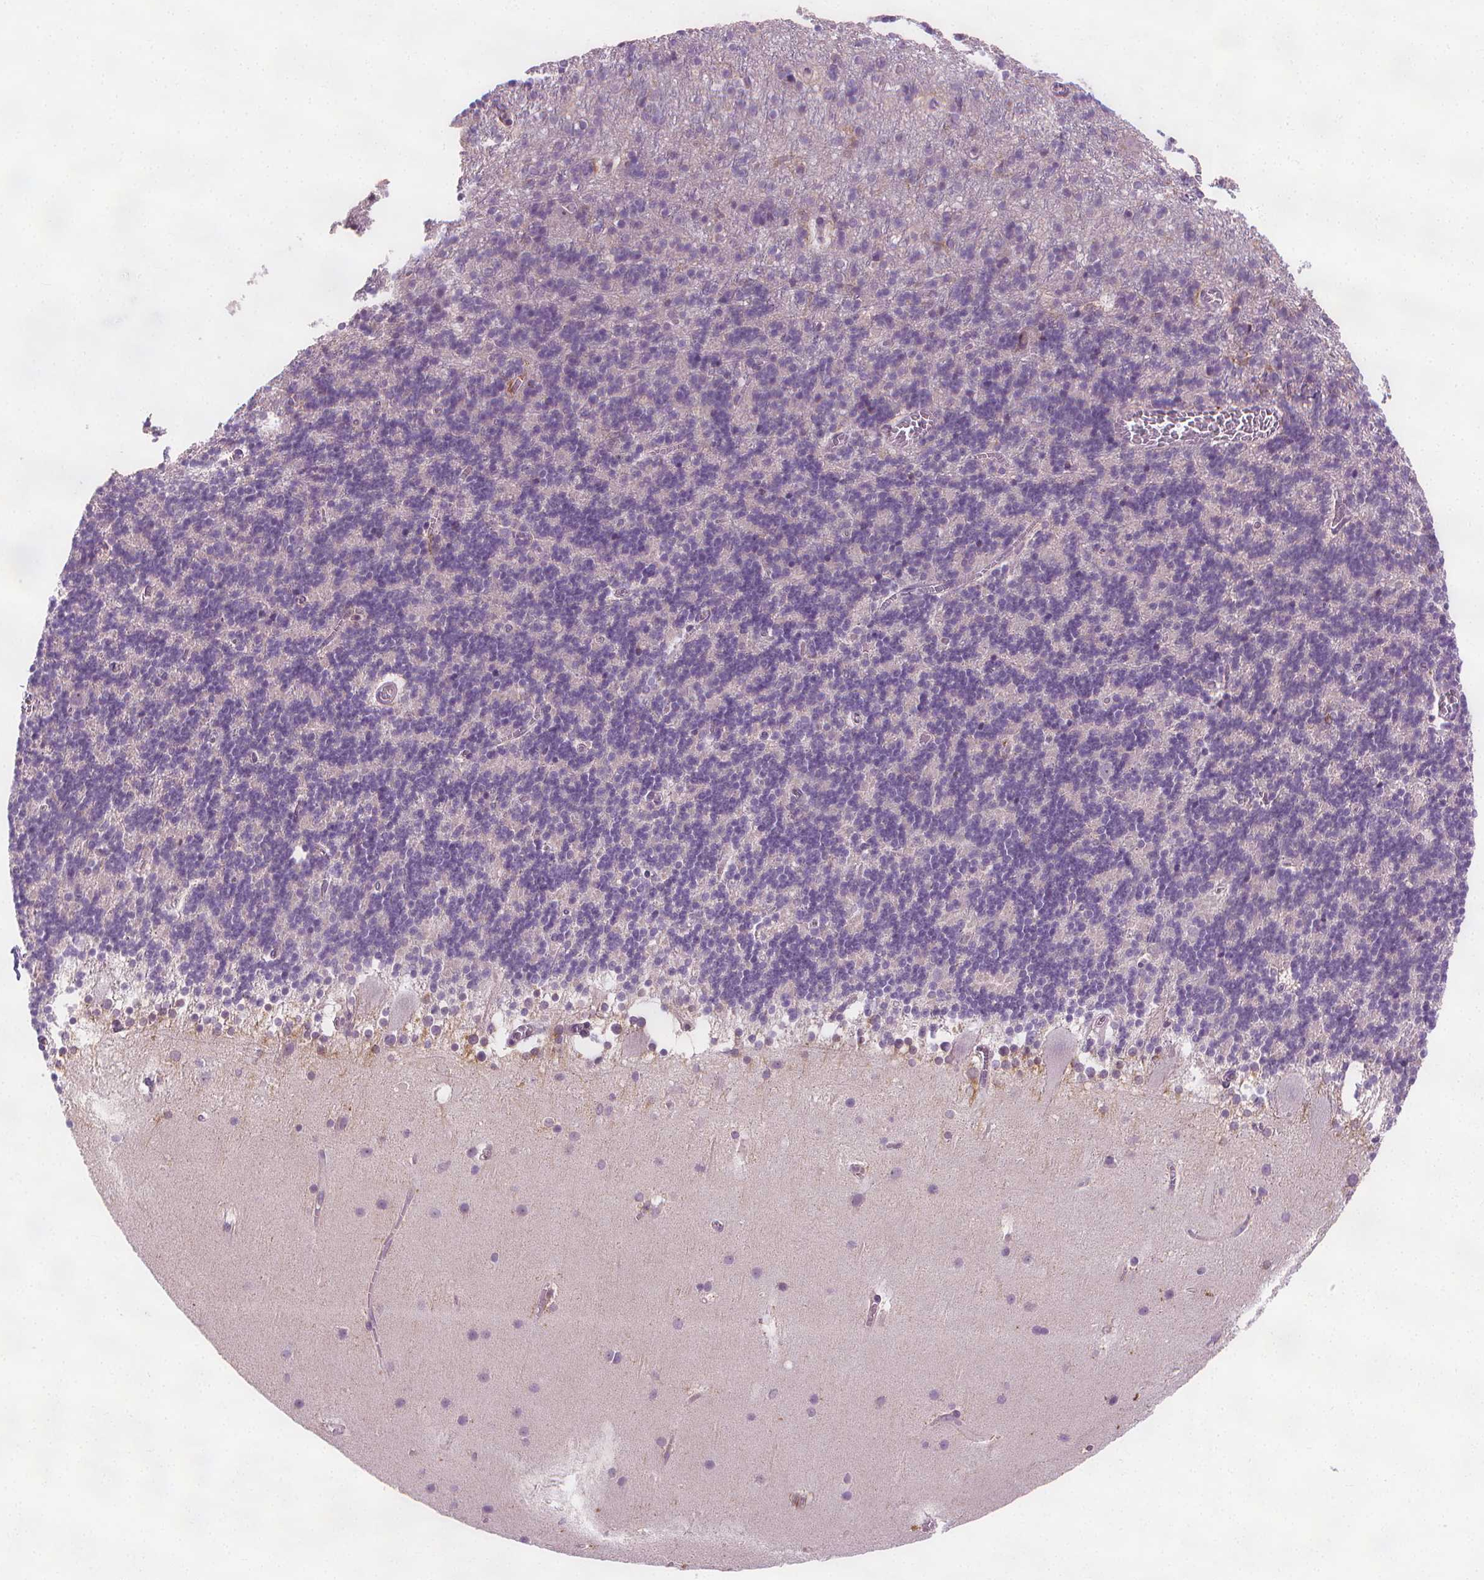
{"staining": {"intensity": "negative", "quantity": "none", "location": "none"}, "tissue": "cerebellum", "cell_type": "Cells in granular layer", "image_type": "normal", "snomed": [{"axis": "morphology", "description": "Normal tissue, NOS"}, {"axis": "topography", "description": "Cerebellum"}], "caption": "IHC micrograph of benign human cerebellum stained for a protein (brown), which exhibits no positivity in cells in granular layer. (DAB (3,3'-diaminobenzidine) immunohistochemistry with hematoxylin counter stain).", "gene": "RAB20", "patient": {"sex": "male", "age": 70}}